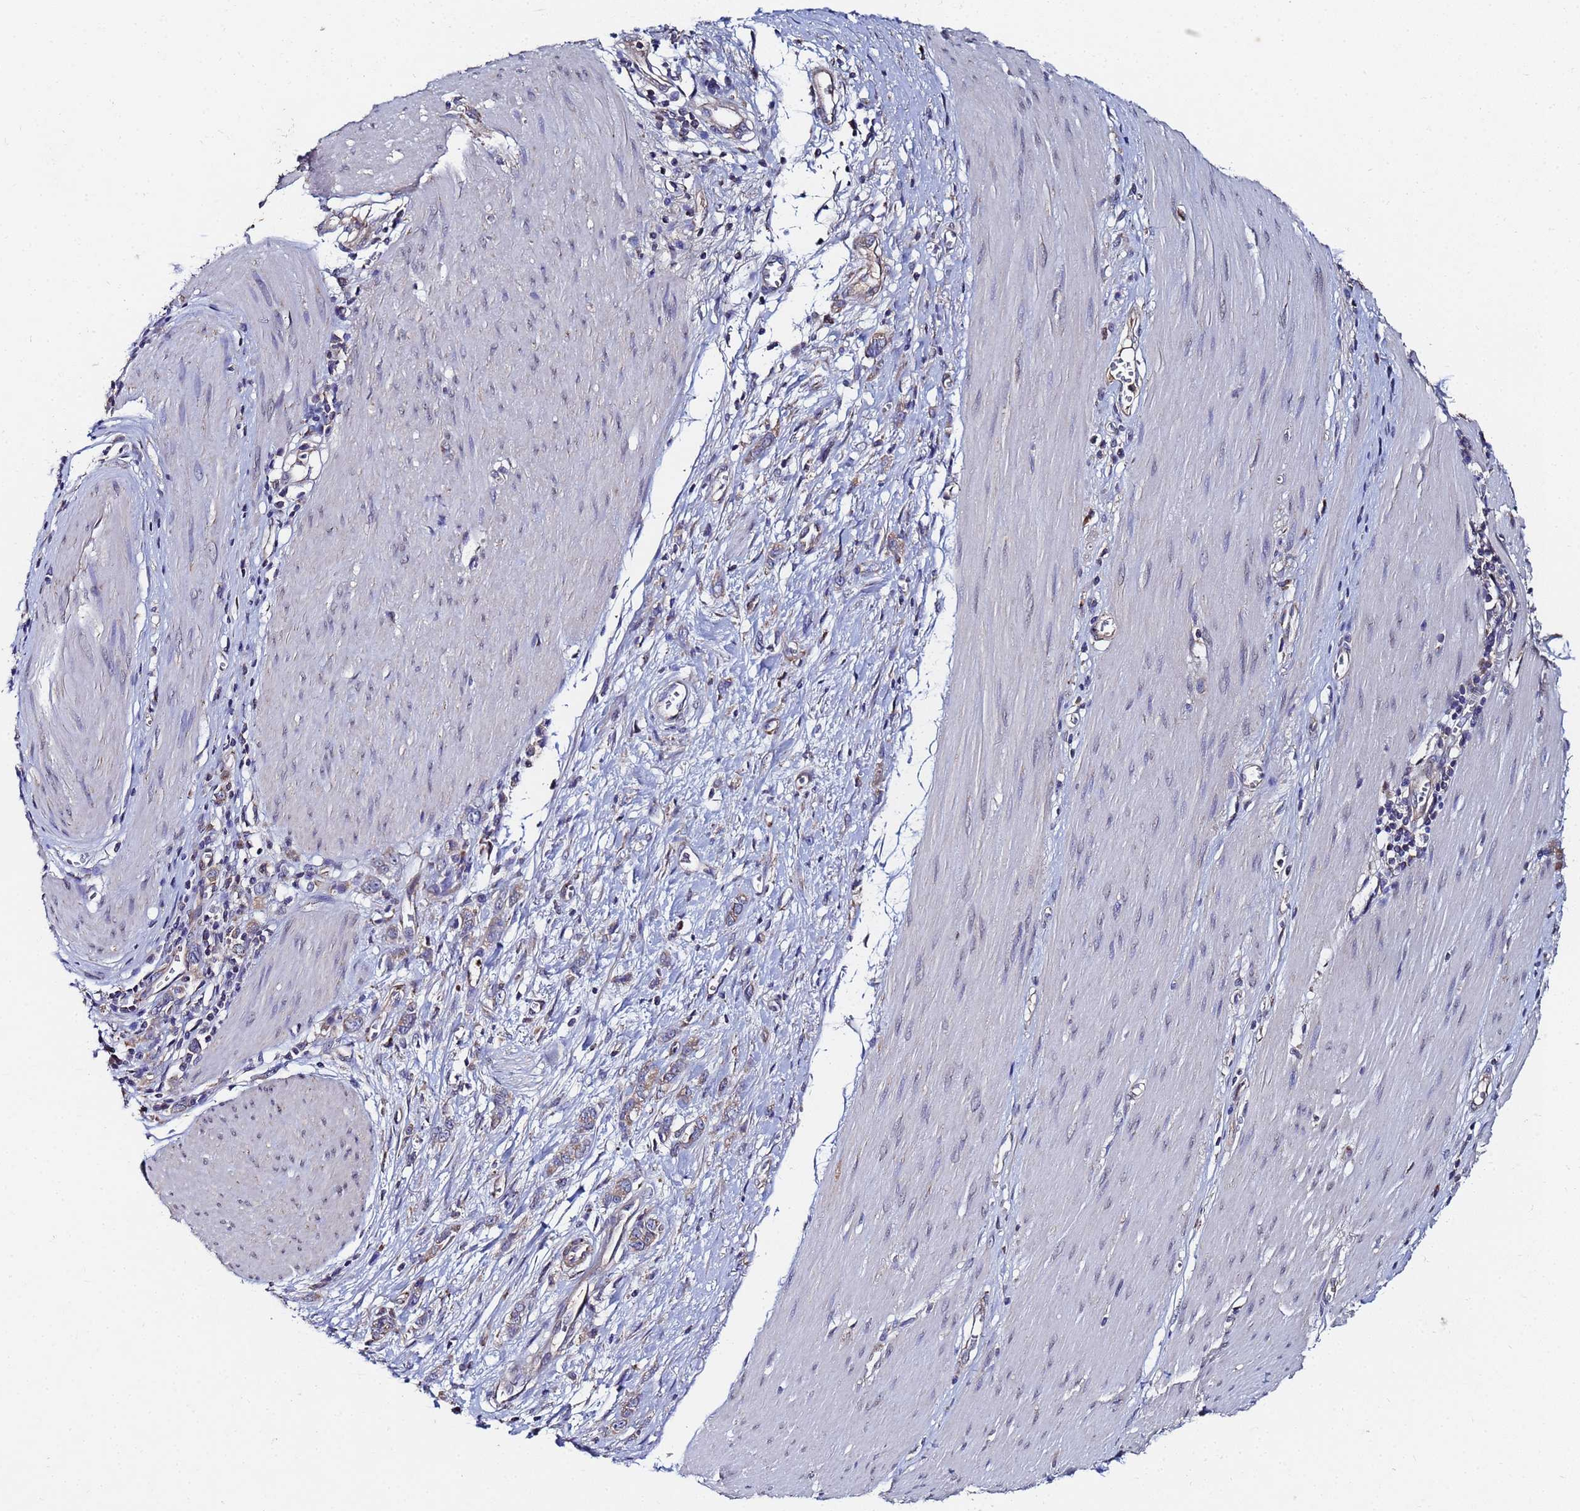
{"staining": {"intensity": "weak", "quantity": ">75%", "location": "cytoplasmic/membranous"}, "tissue": "stomach cancer", "cell_type": "Tumor cells", "image_type": "cancer", "snomed": [{"axis": "morphology", "description": "Adenocarcinoma, NOS"}, {"axis": "topography", "description": "Stomach"}], "caption": "Weak cytoplasmic/membranous protein expression is appreciated in about >75% of tumor cells in stomach adenocarcinoma. (brown staining indicates protein expression, while blue staining denotes nuclei).", "gene": "C5orf34", "patient": {"sex": "female", "age": 76}}